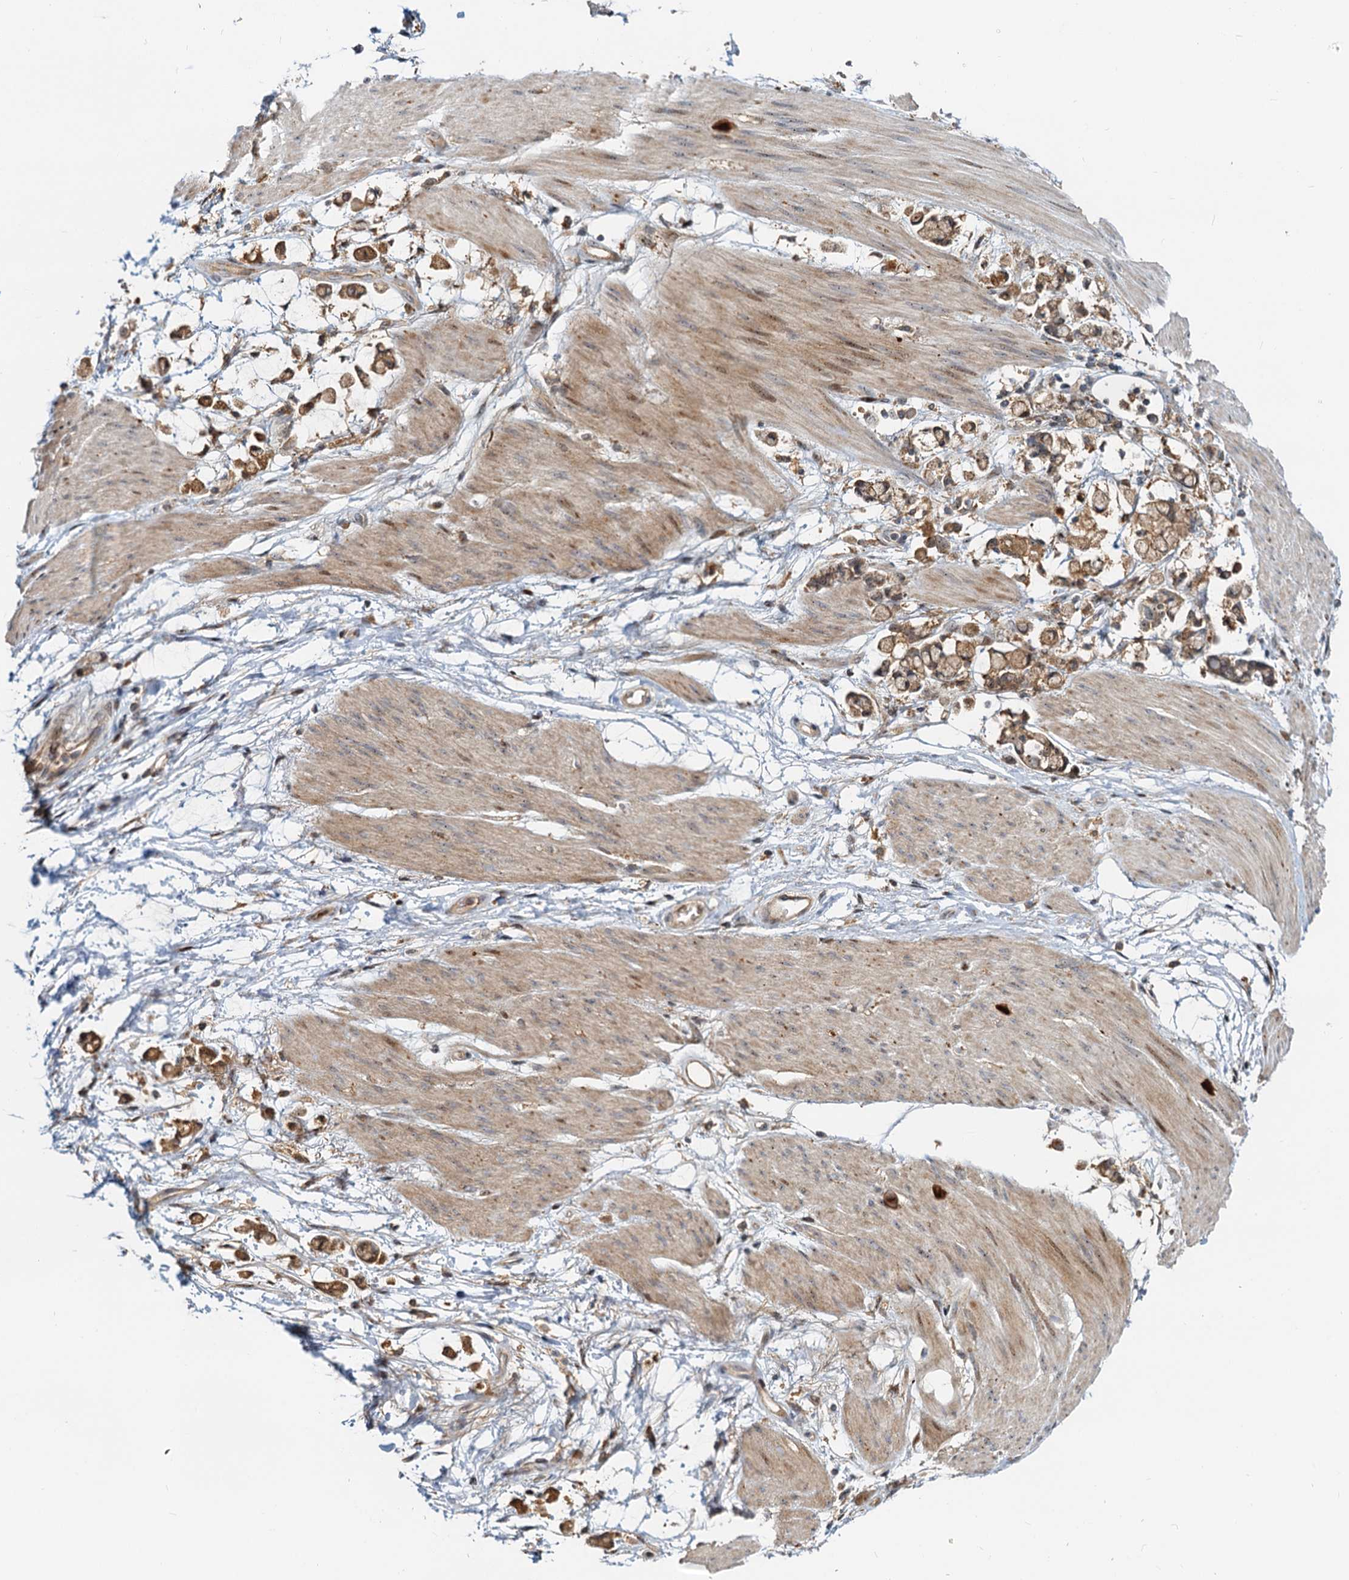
{"staining": {"intensity": "moderate", "quantity": ">75%", "location": "cytoplasmic/membranous"}, "tissue": "stomach cancer", "cell_type": "Tumor cells", "image_type": "cancer", "snomed": [{"axis": "morphology", "description": "Adenocarcinoma, NOS"}, {"axis": "topography", "description": "Stomach"}], "caption": "Tumor cells exhibit moderate cytoplasmic/membranous staining in approximately >75% of cells in stomach cancer.", "gene": "TOLLIP", "patient": {"sex": "female", "age": 60}}